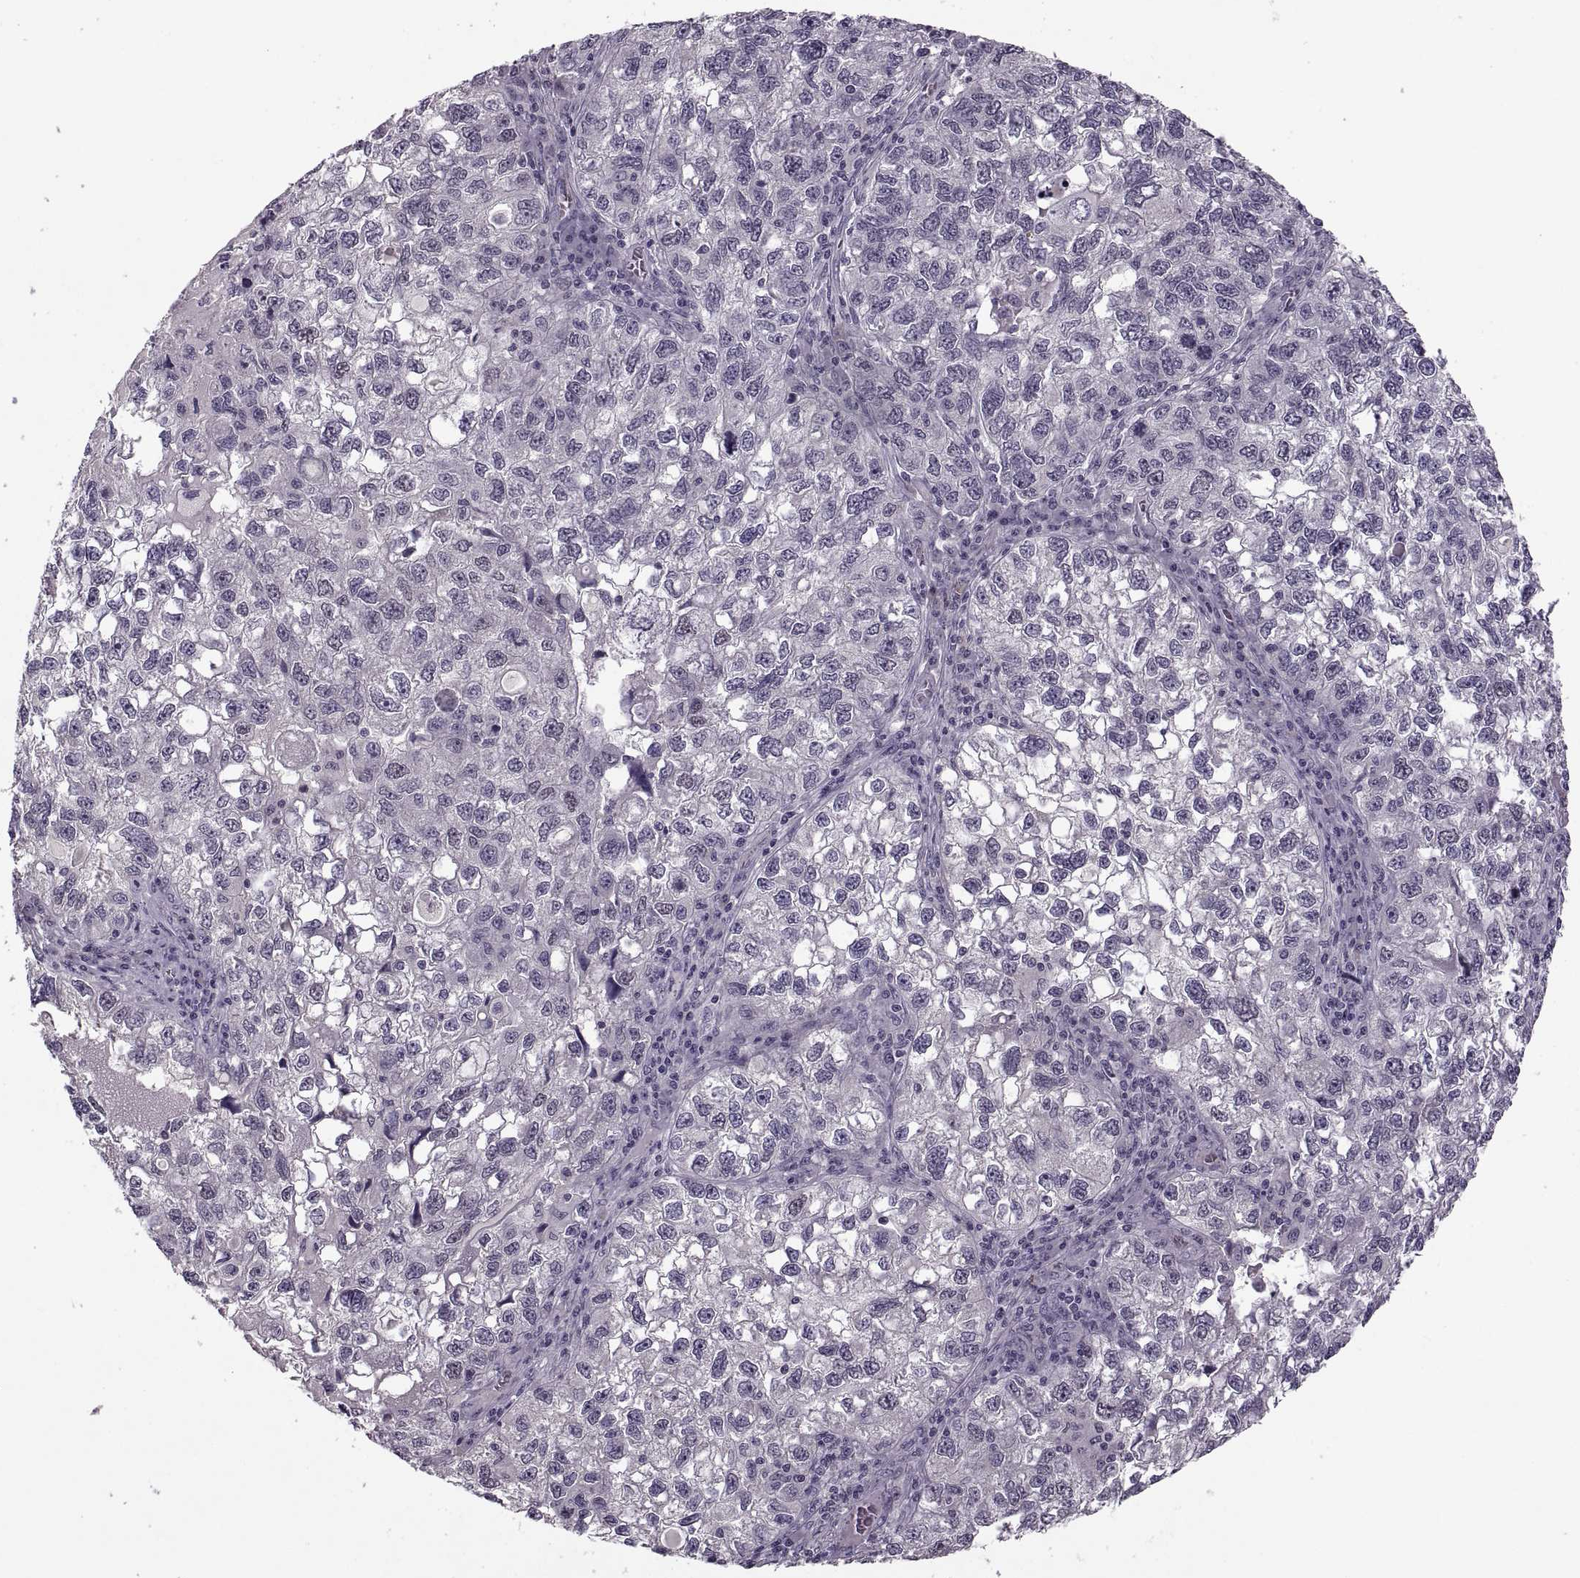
{"staining": {"intensity": "negative", "quantity": "none", "location": "none"}, "tissue": "cervical cancer", "cell_type": "Tumor cells", "image_type": "cancer", "snomed": [{"axis": "morphology", "description": "Squamous cell carcinoma, NOS"}, {"axis": "topography", "description": "Cervix"}], "caption": "DAB (3,3'-diaminobenzidine) immunohistochemical staining of cervical cancer (squamous cell carcinoma) displays no significant expression in tumor cells. (Immunohistochemistry (ihc), brightfield microscopy, high magnification).", "gene": "CACNA1F", "patient": {"sex": "female", "age": 55}}